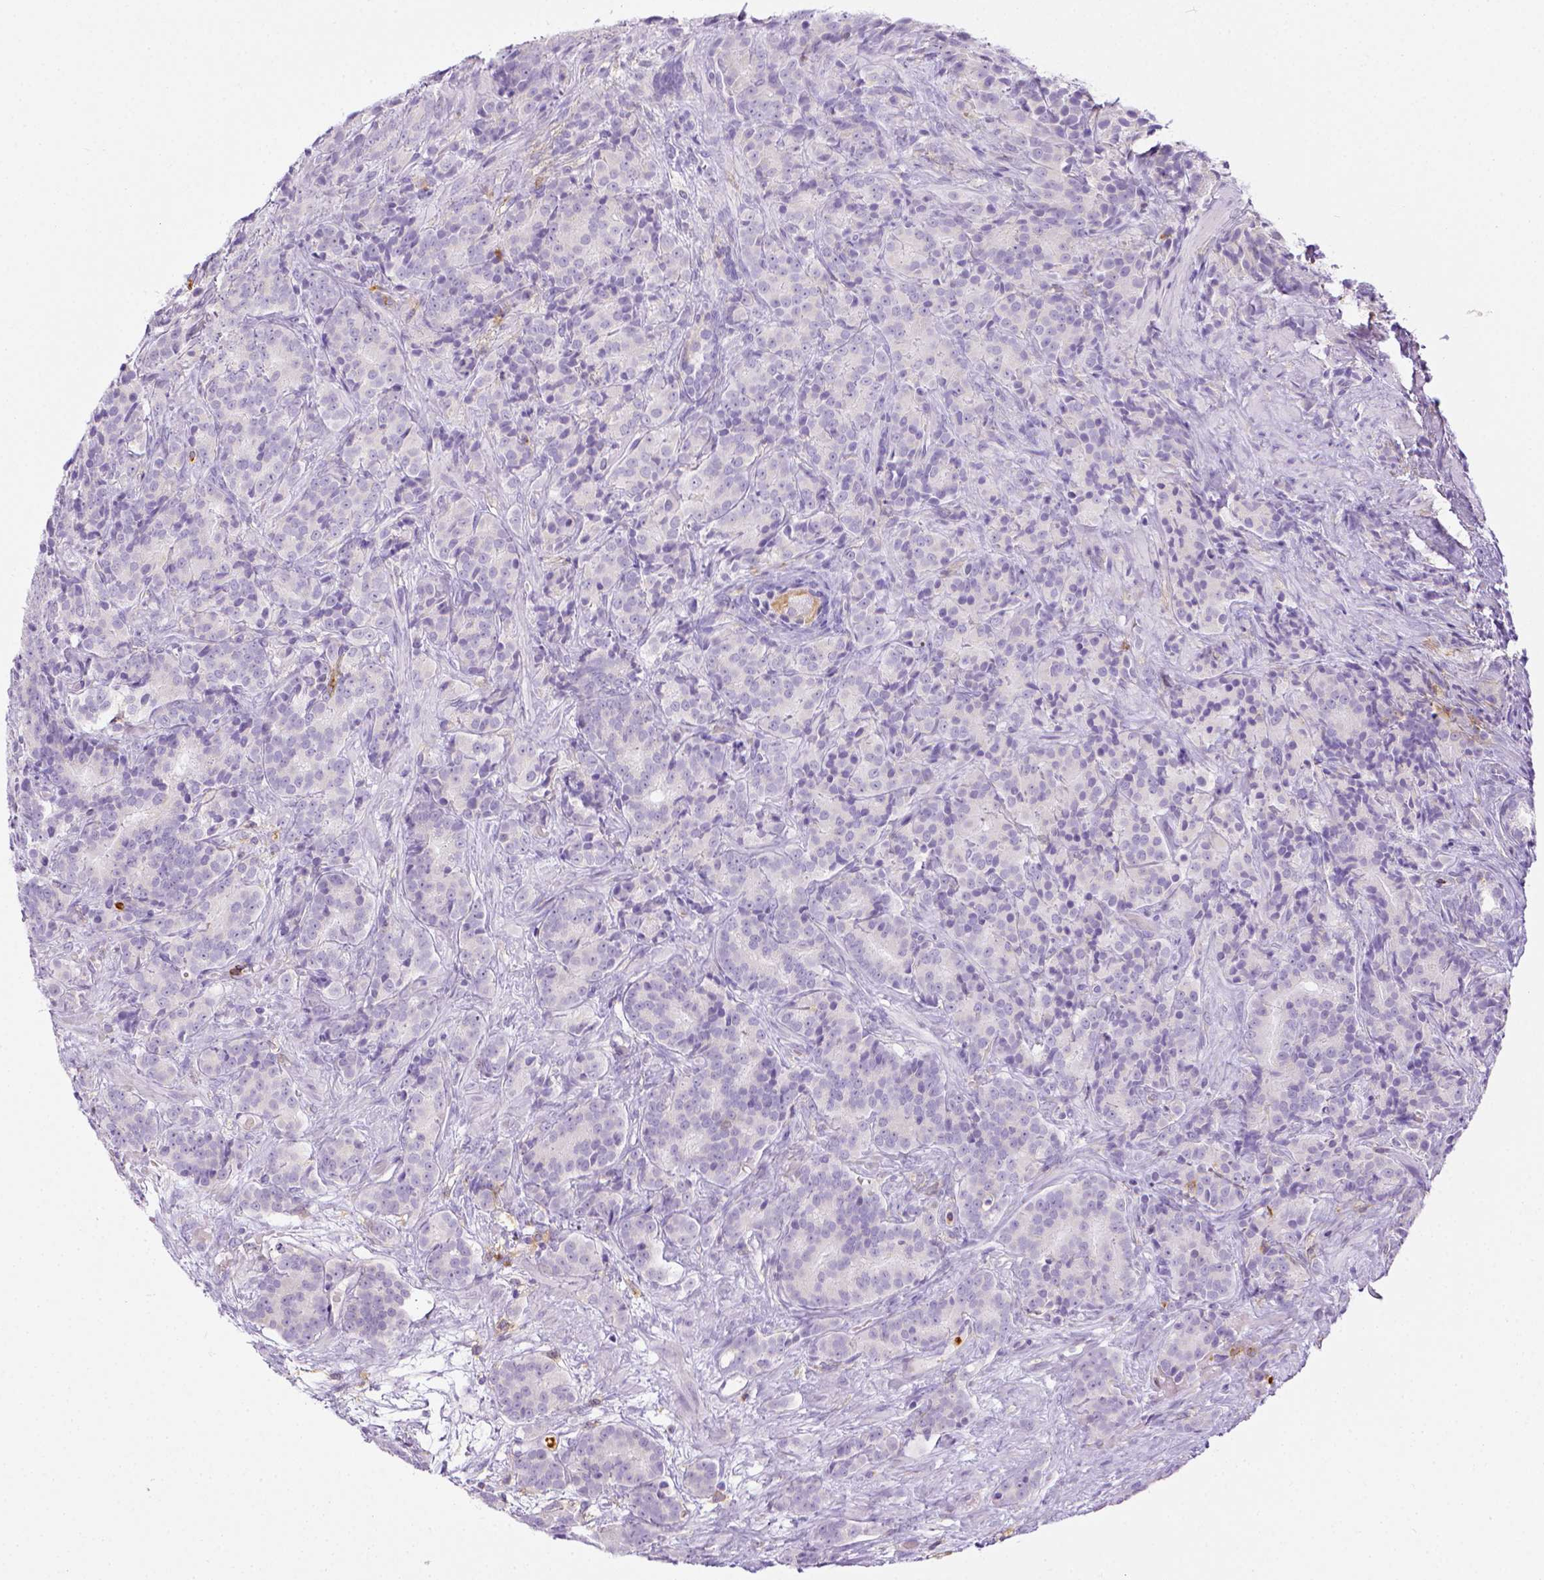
{"staining": {"intensity": "negative", "quantity": "none", "location": "none"}, "tissue": "prostate cancer", "cell_type": "Tumor cells", "image_type": "cancer", "snomed": [{"axis": "morphology", "description": "Adenocarcinoma, High grade"}, {"axis": "topography", "description": "Prostate"}], "caption": "This is an IHC image of prostate adenocarcinoma (high-grade). There is no positivity in tumor cells.", "gene": "ITGAM", "patient": {"sex": "male", "age": 90}}